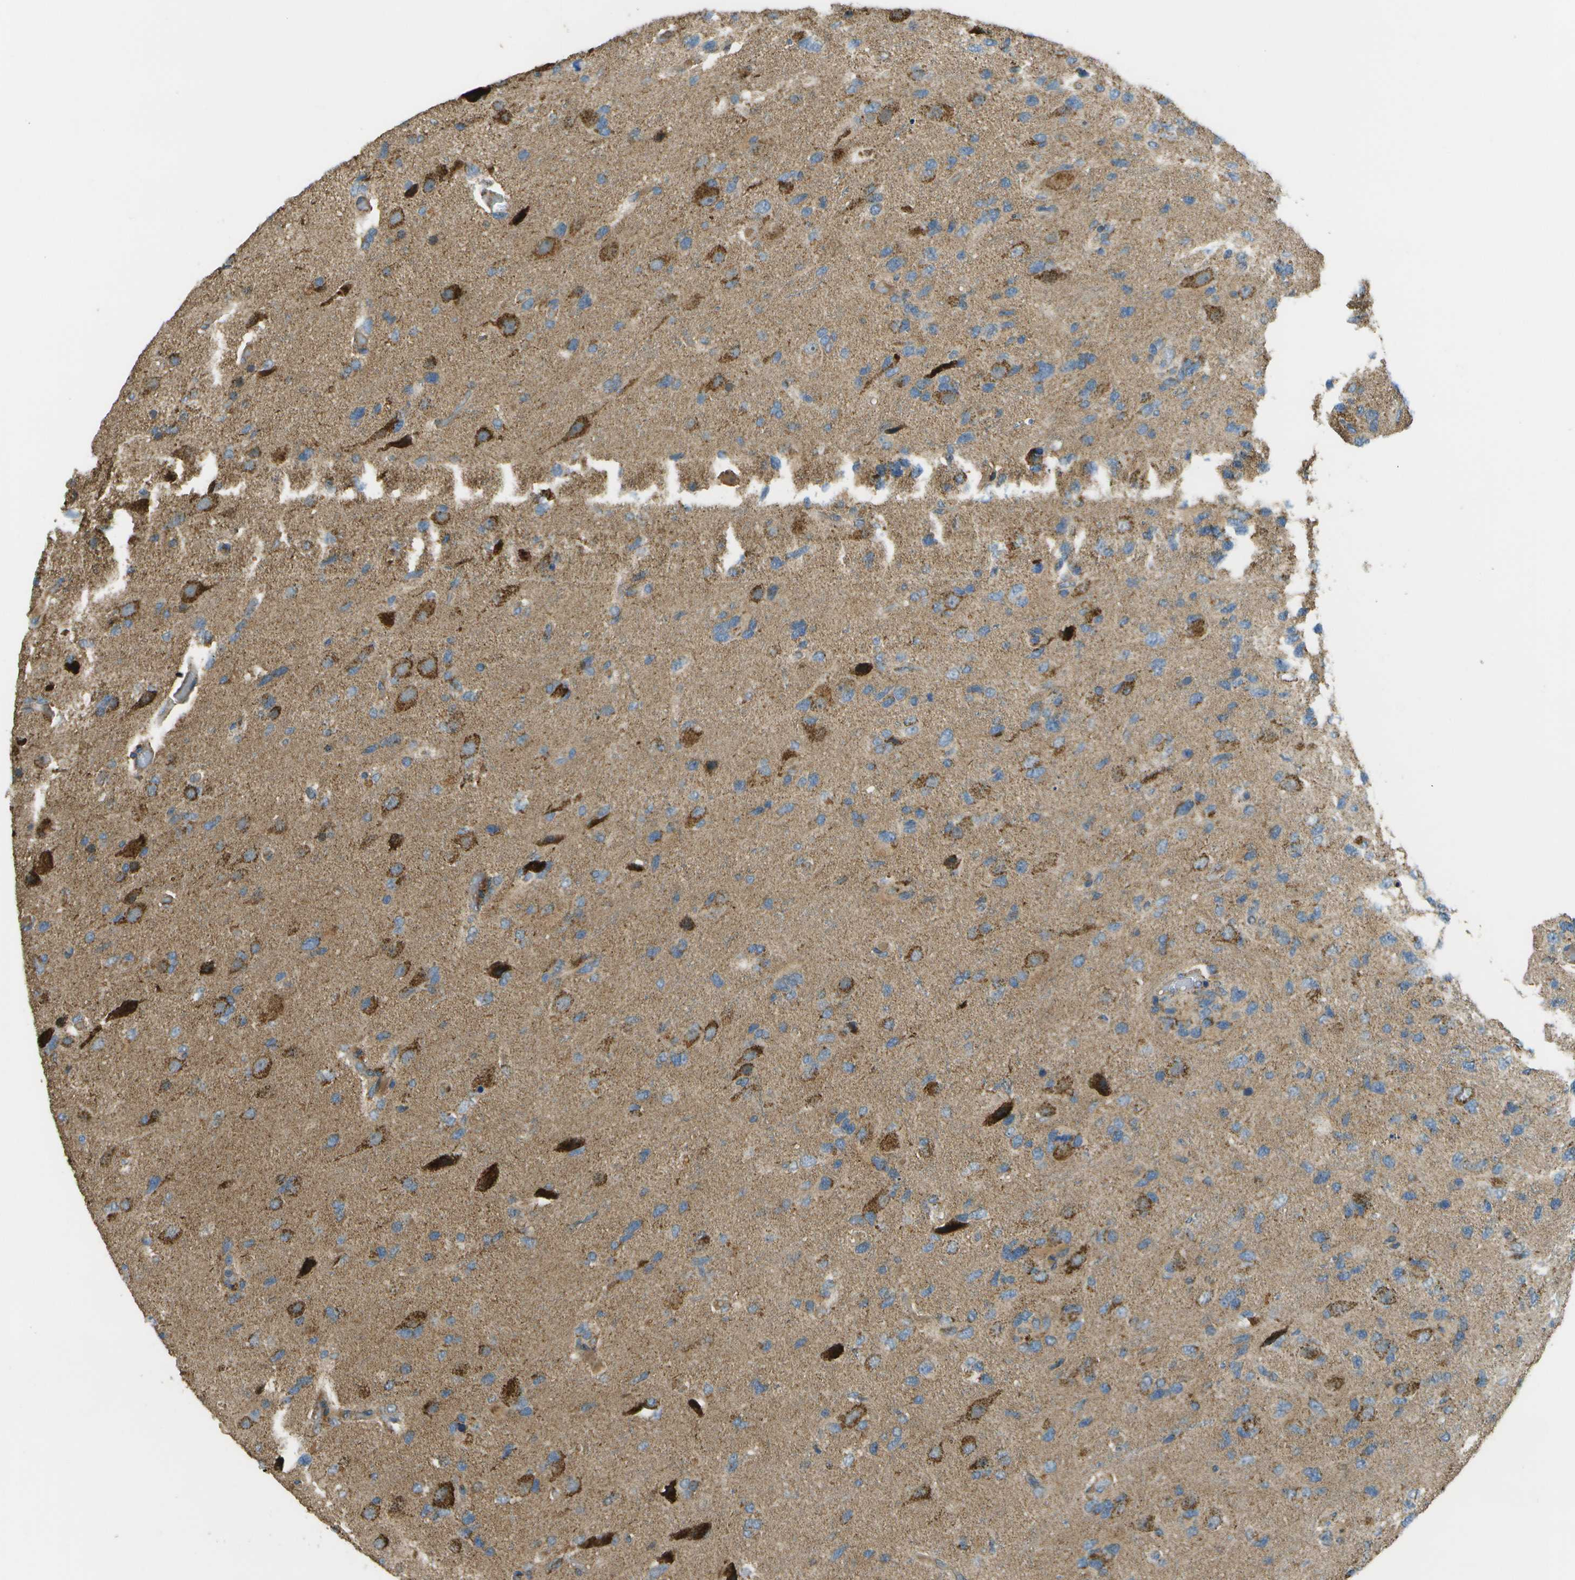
{"staining": {"intensity": "strong", "quantity": "<25%", "location": "cytoplasmic/membranous"}, "tissue": "glioma", "cell_type": "Tumor cells", "image_type": "cancer", "snomed": [{"axis": "morphology", "description": "Glioma, malignant, High grade"}, {"axis": "topography", "description": "Brain"}], "caption": "IHC (DAB (3,3'-diaminobenzidine)) staining of malignant glioma (high-grade) shows strong cytoplasmic/membranous protein positivity in approximately <25% of tumor cells. (Stains: DAB (3,3'-diaminobenzidine) in brown, nuclei in blue, Microscopy: brightfield microscopy at high magnification).", "gene": "NRK", "patient": {"sex": "female", "age": 58}}